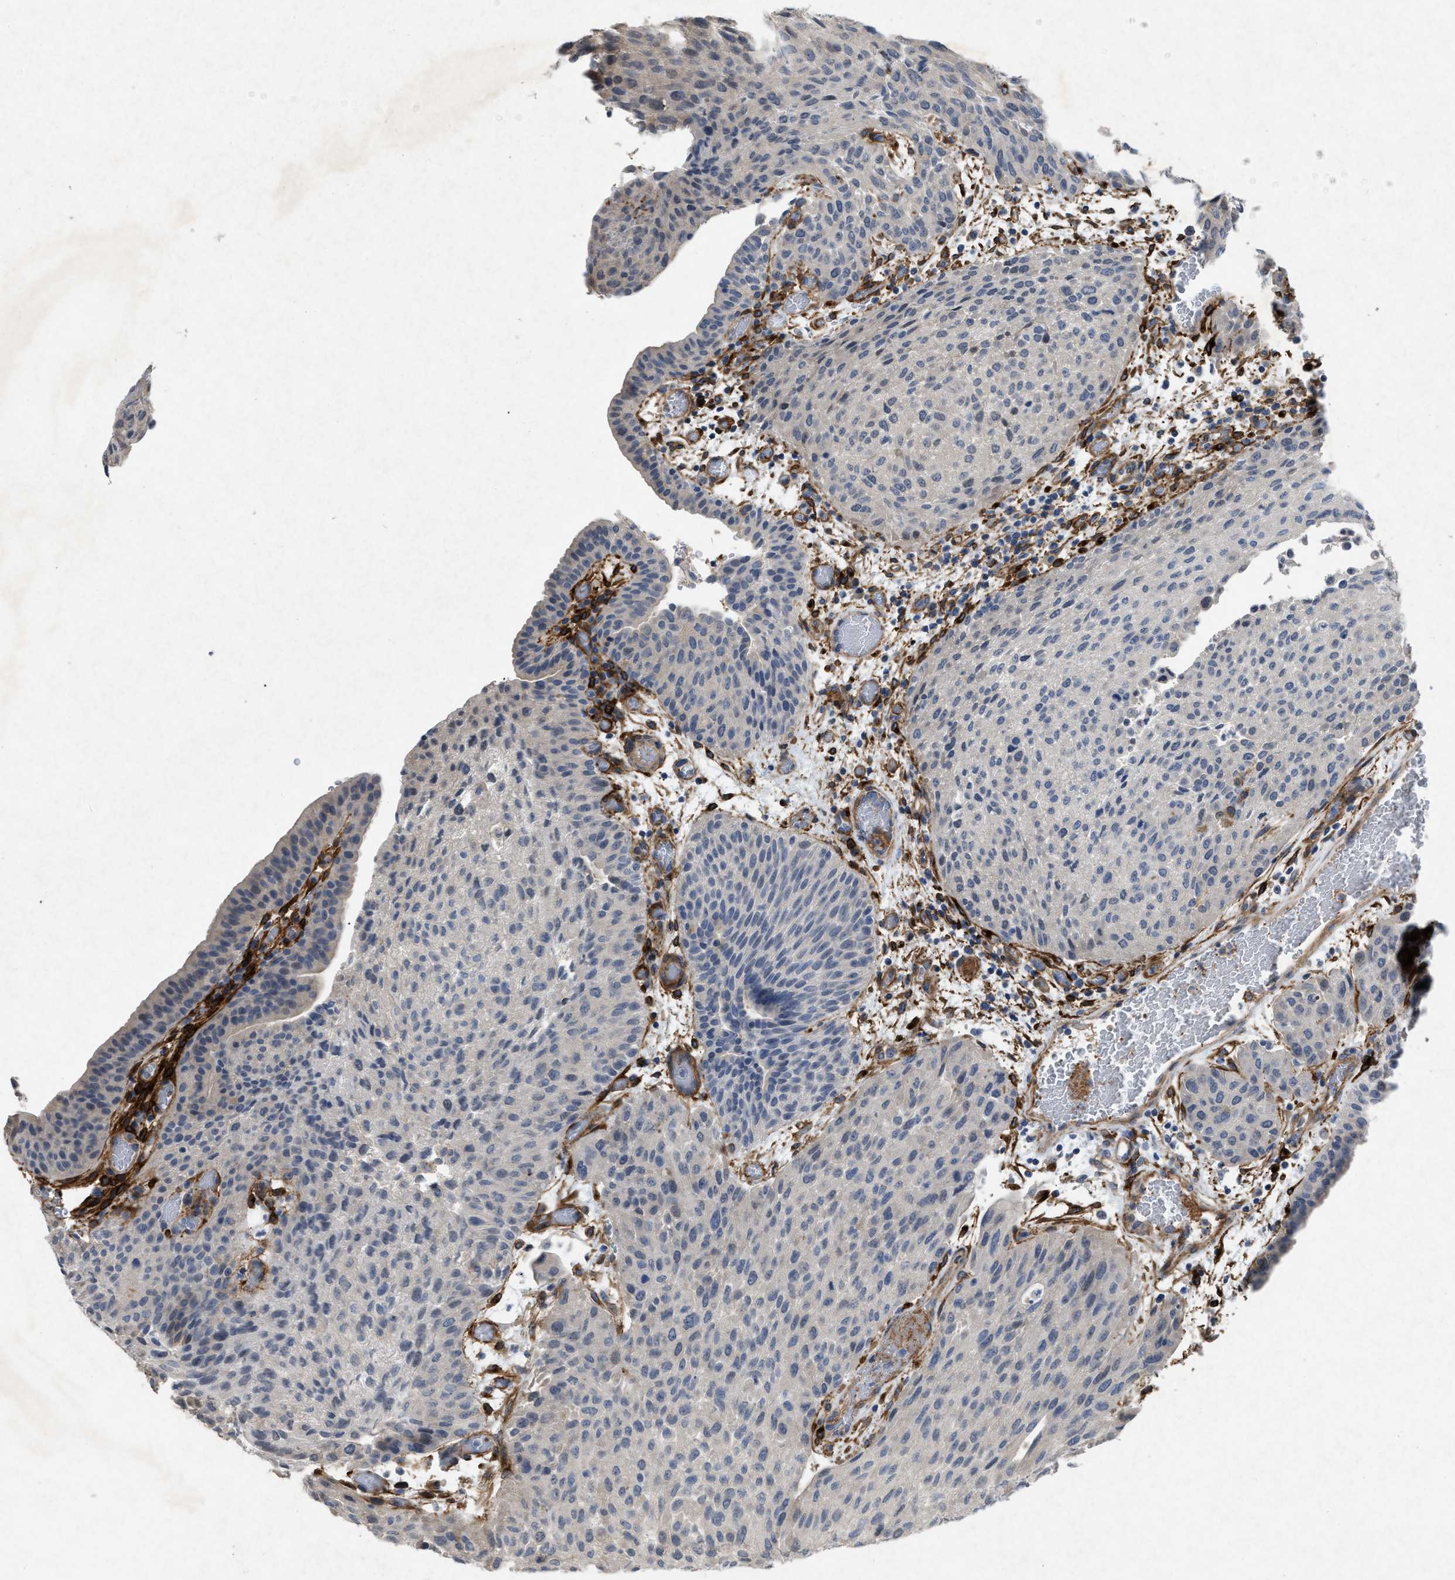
{"staining": {"intensity": "negative", "quantity": "none", "location": "none"}, "tissue": "urothelial cancer", "cell_type": "Tumor cells", "image_type": "cancer", "snomed": [{"axis": "morphology", "description": "Urothelial carcinoma, Low grade"}, {"axis": "morphology", "description": "Urothelial carcinoma, High grade"}, {"axis": "topography", "description": "Urinary bladder"}], "caption": "This is a photomicrograph of immunohistochemistry staining of high-grade urothelial carcinoma, which shows no staining in tumor cells.", "gene": "PDGFRA", "patient": {"sex": "male", "age": 35}}